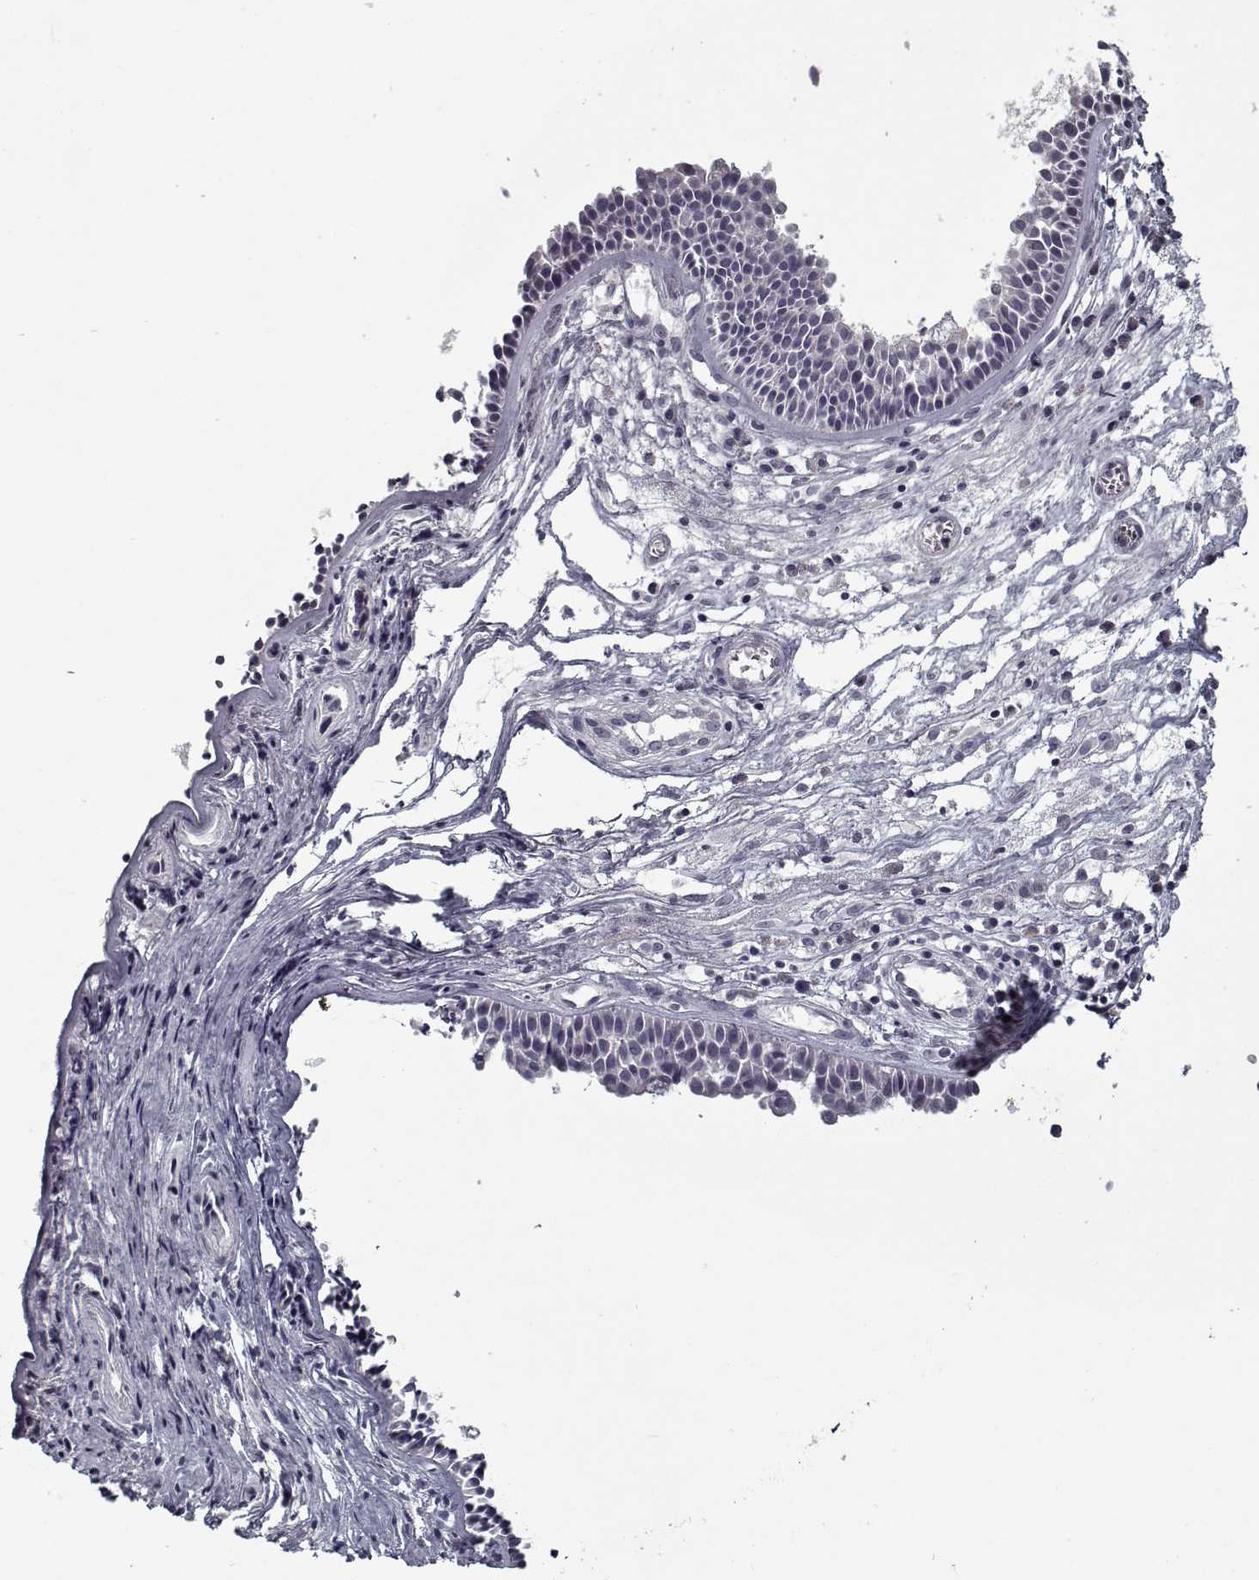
{"staining": {"intensity": "negative", "quantity": "none", "location": "none"}, "tissue": "nasopharynx", "cell_type": "Respiratory epithelial cells", "image_type": "normal", "snomed": [{"axis": "morphology", "description": "Normal tissue, NOS"}, {"axis": "topography", "description": "Nasopharynx"}], "caption": "Immunohistochemistry of normal human nasopharynx displays no expression in respiratory epithelial cells. (Immunohistochemistry (ihc), brightfield microscopy, high magnification).", "gene": "GAD2", "patient": {"sex": "male", "age": 31}}